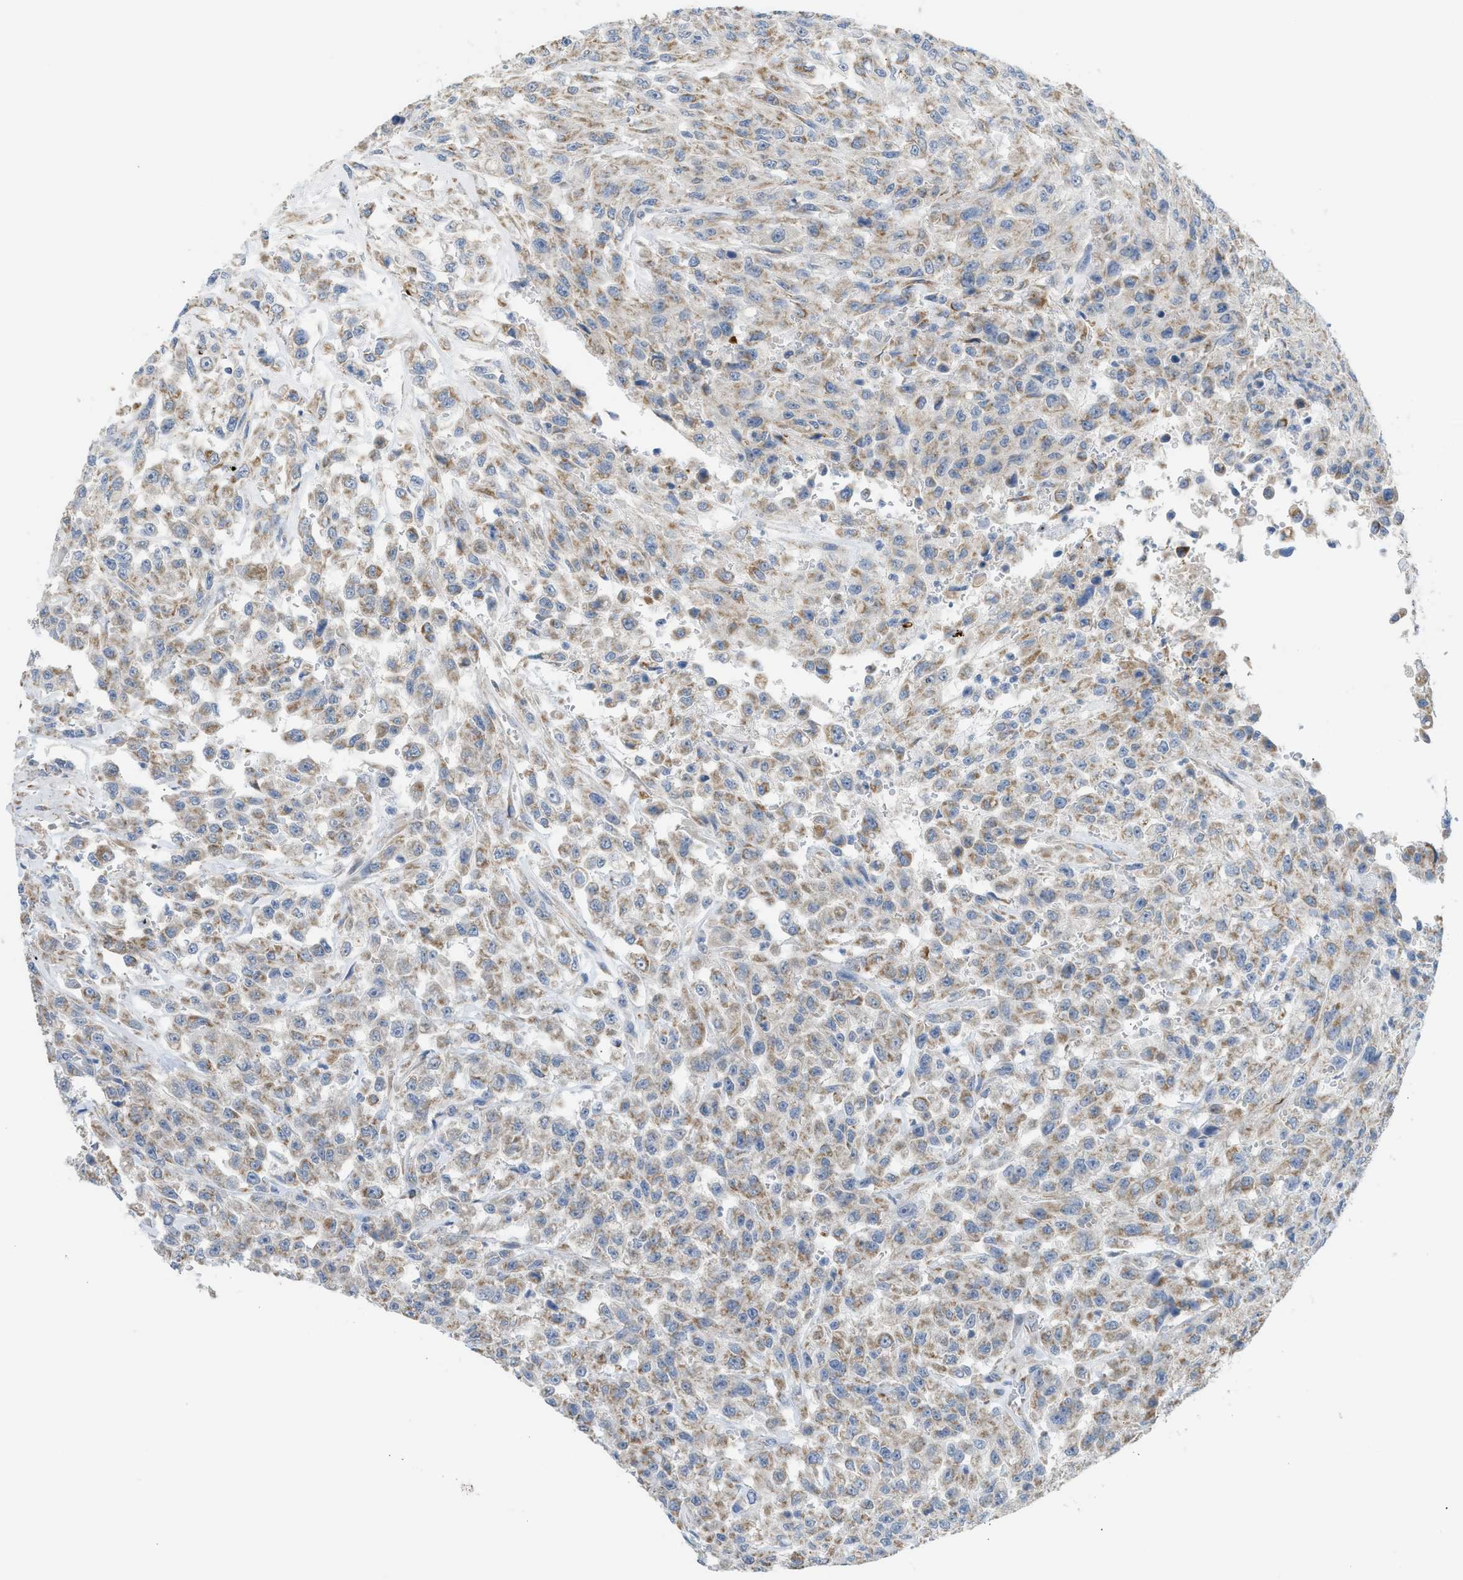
{"staining": {"intensity": "weak", "quantity": ">75%", "location": "cytoplasmic/membranous"}, "tissue": "urothelial cancer", "cell_type": "Tumor cells", "image_type": "cancer", "snomed": [{"axis": "morphology", "description": "Urothelial carcinoma, High grade"}, {"axis": "topography", "description": "Urinary bladder"}], "caption": "Protein analysis of urothelial cancer tissue exhibits weak cytoplasmic/membranous positivity in approximately >75% of tumor cells.", "gene": "GOT2", "patient": {"sex": "male", "age": 46}}